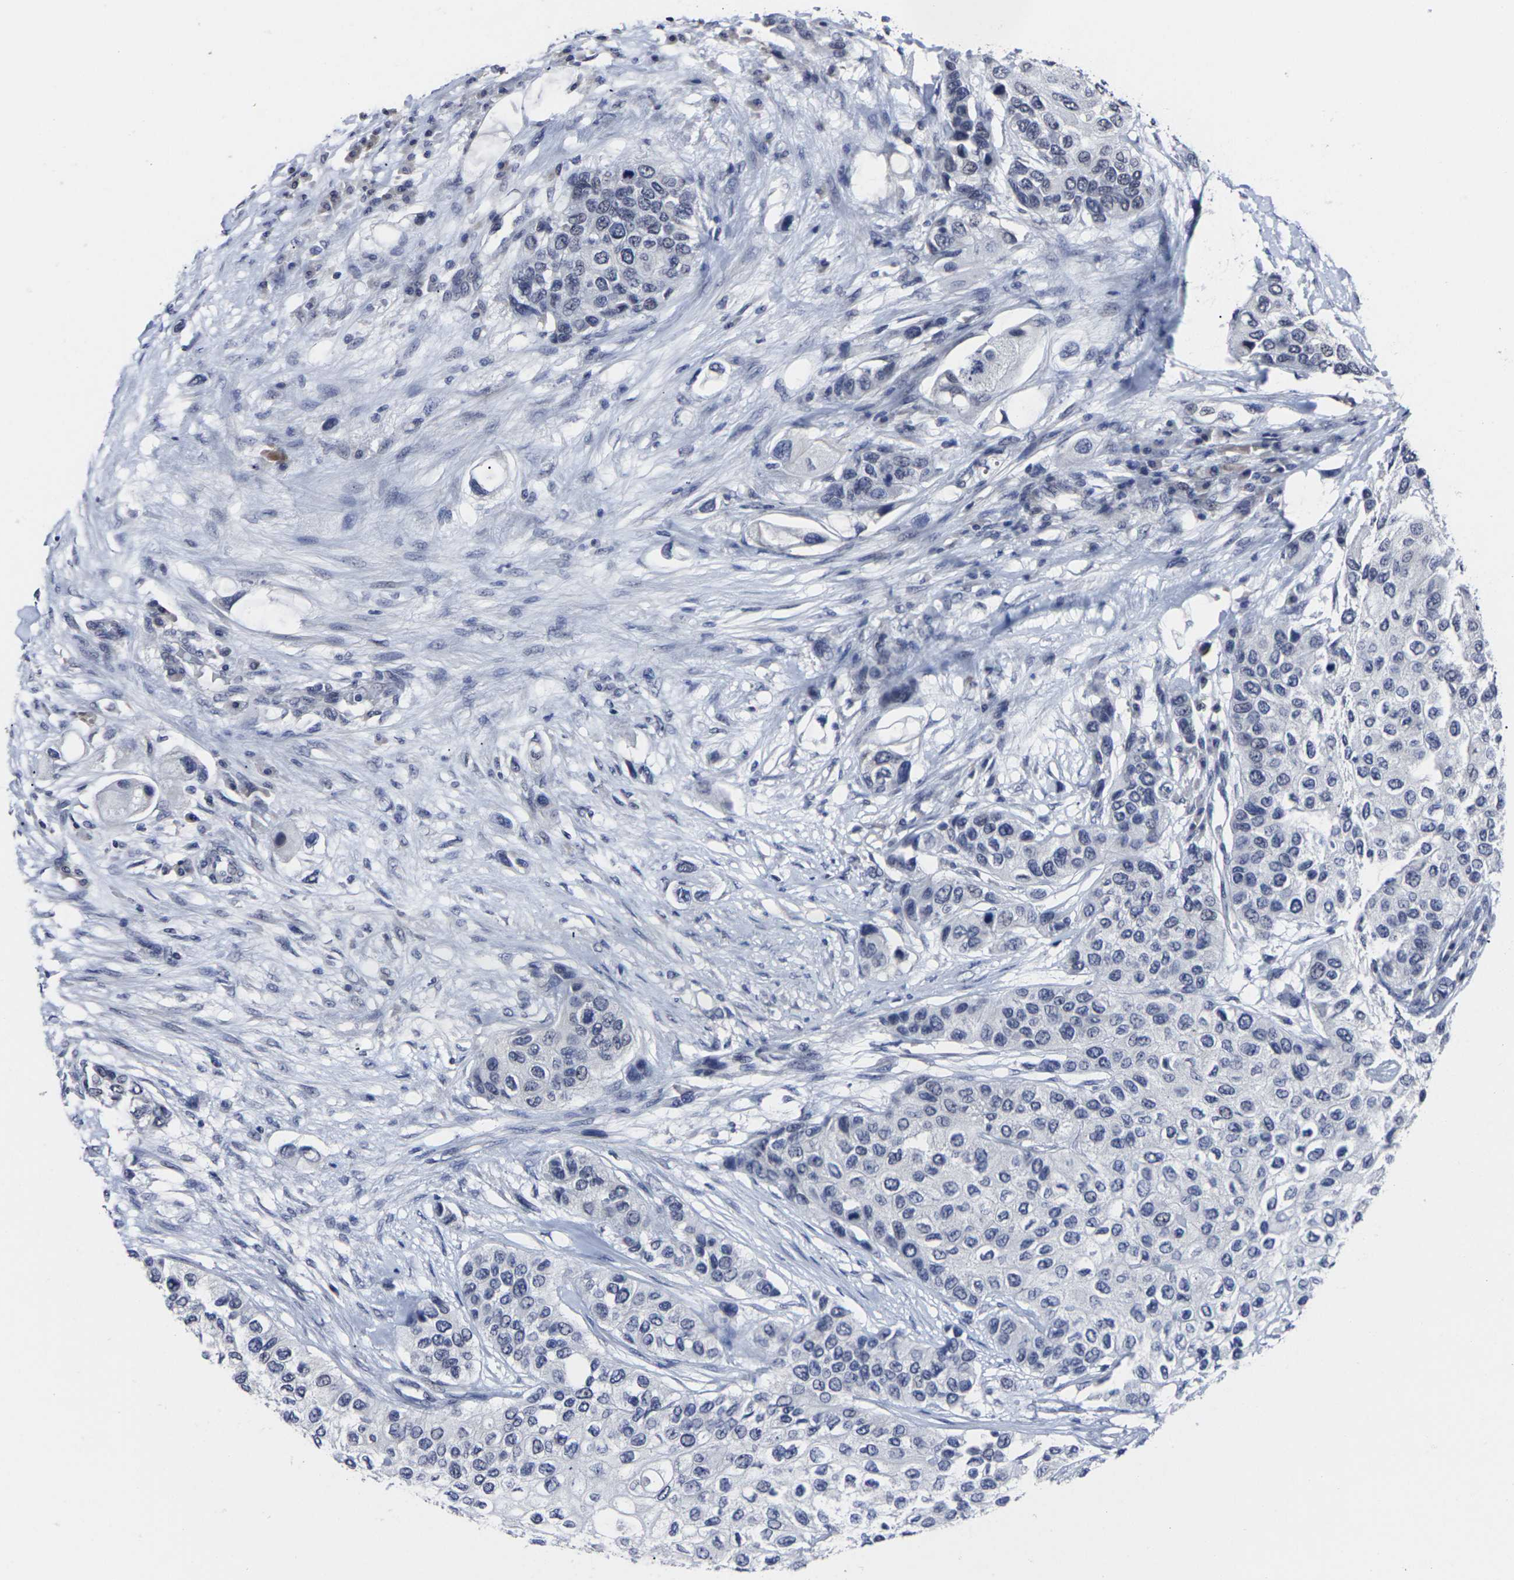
{"staining": {"intensity": "negative", "quantity": "none", "location": "none"}, "tissue": "urothelial cancer", "cell_type": "Tumor cells", "image_type": "cancer", "snomed": [{"axis": "morphology", "description": "Urothelial carcinoma, High grade"}, {"axis": "topography", "description": "Urinary bladder"}], "caption": "Tumor cells show no significant positivity in high-grade urothelial carcinoma.", "gene": "MSANTD4", "patient": {"sex": "female", "age": 56}}